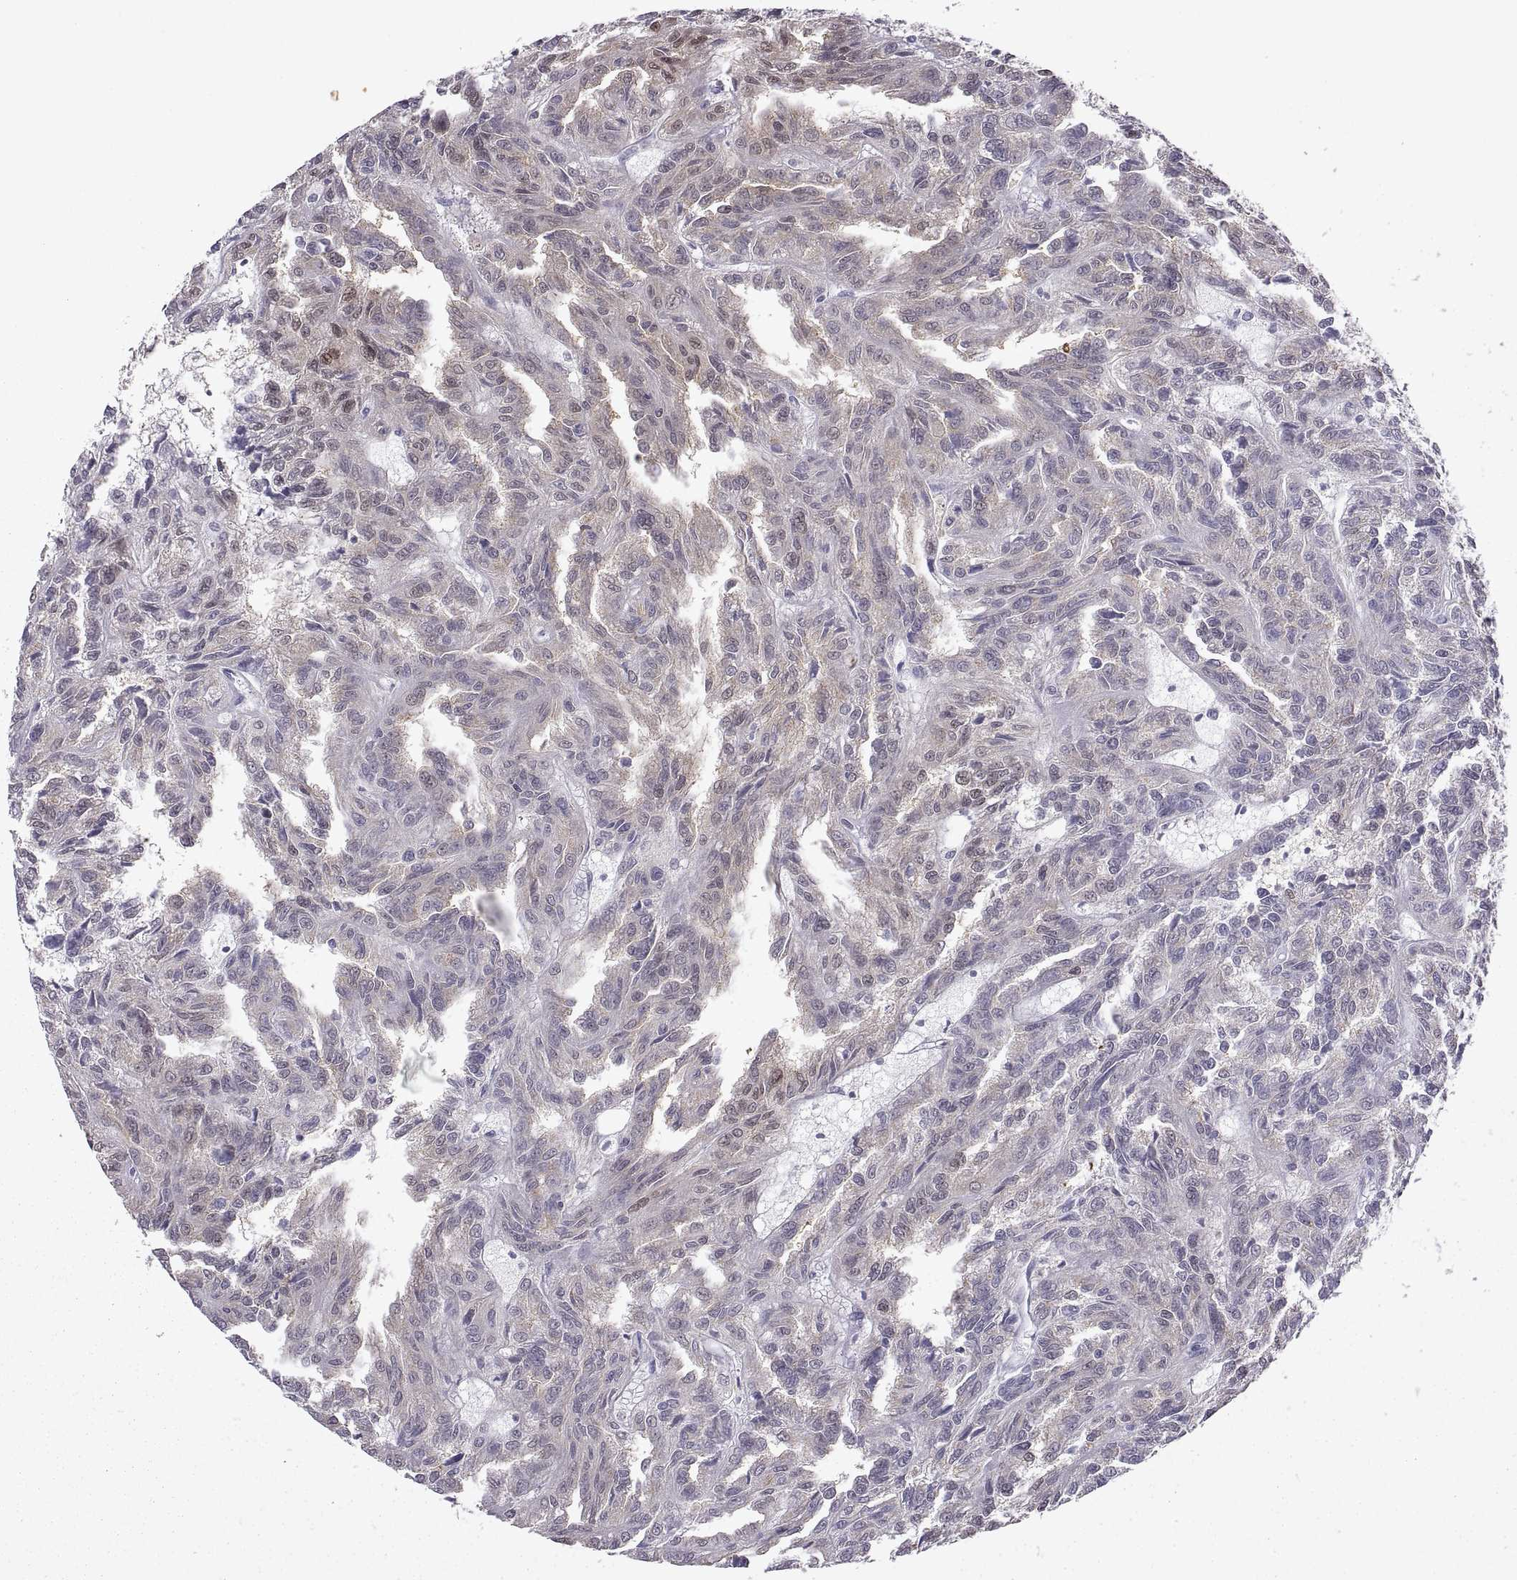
{"staining": {"intensity": "negative", "quantity": "none", "location": "none"}, "tissue": "renal cancer", "cell_type": "Tumor cells", "image_type": "cancer", "snomed": [{"axis": "morphology", "description": "Adenocarcinoma, NOS"}, {"axis": "topography", "description": "Kidney"}], "caption": "Immunohistochemical staining of human renal adenocarcinoma reveals no significant expression in tumor cells. (DAB (3,3'-diaminobenzidine) IHC visualized using brightfield microscopy, high magnification).", "gene": "FGF9", "patient": {"sex": "male", "age": 79}}